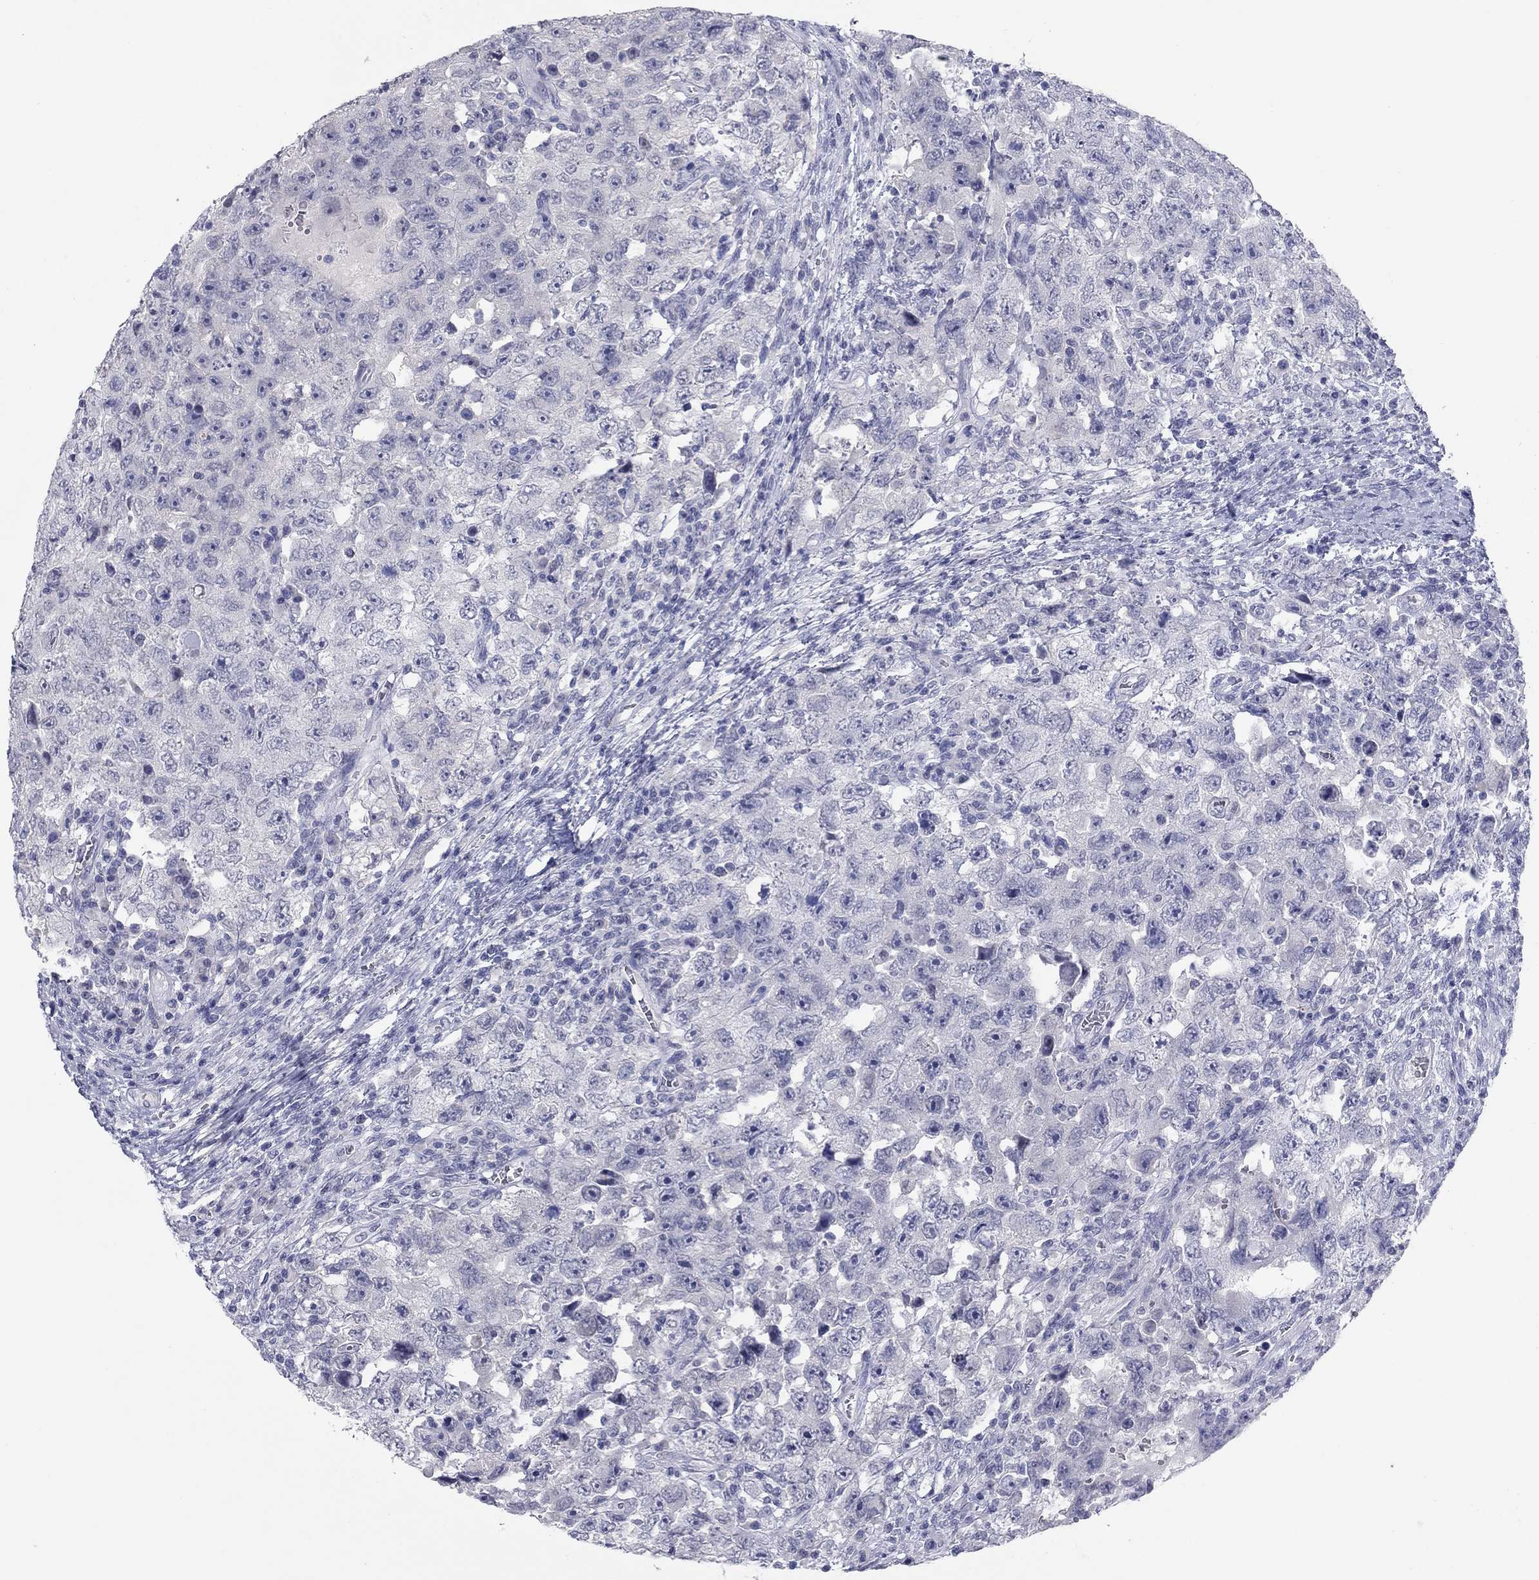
{"staining": {"intensity": "negative", "quantity": "none", "location": "none"}, "tissue": "testis cancer", "cell_type": "Tumor cells", "image_type": "cancer", "snomed": [{"axis": "morphology", "description": "Carcinoma, Embryonal, NOS"}, {"axis": "topography", "description": "Testis"}], "caption": "High power microscopy micrograph of an immunohistochemistry (IHC) photomicrograph of testis cancer (embryonal carcinoma), revealing no significant expression in tumor cells.", "gene": "KRT75", "patient": {"sex": "male", "age": 26}}